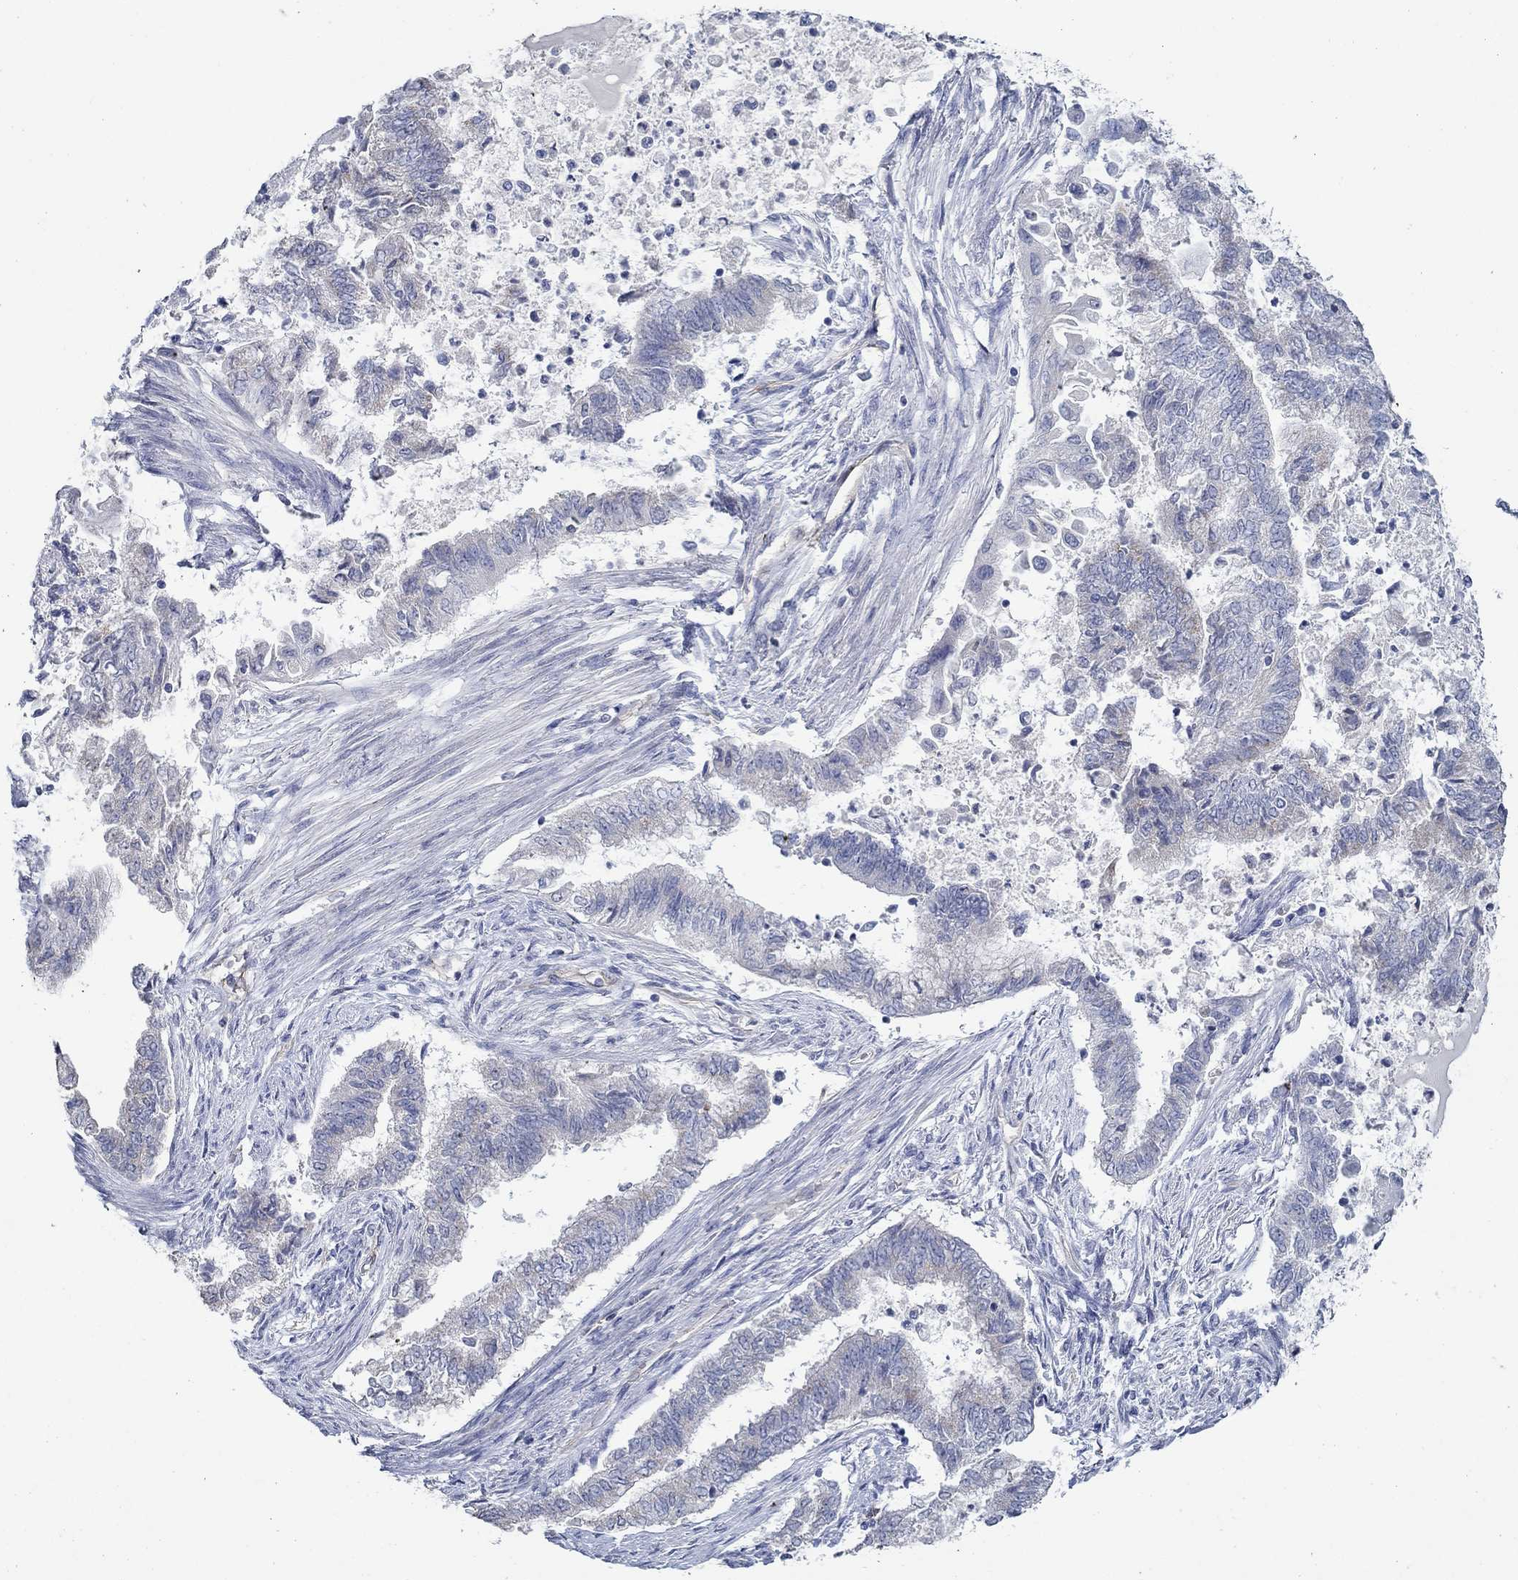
{"staining": {"intensity": "negative", "quantity": "none", "location": "none"}, "tissue": "endometrial cancer", "cell_type": "Tumor cells", "image_type": "cancer", "snomed": [{"axis": "morphology", "description": "Adenocarcinoma, NOS"}, {"axis": "topography", "description": "Endometrium"}], "caption": "The histopathology image demonstrates no significant staining in tumor cells of adenocarcinoma (endometrial).", "gene": "GJA5", "patient": {"sex": "female", "age": 65}}